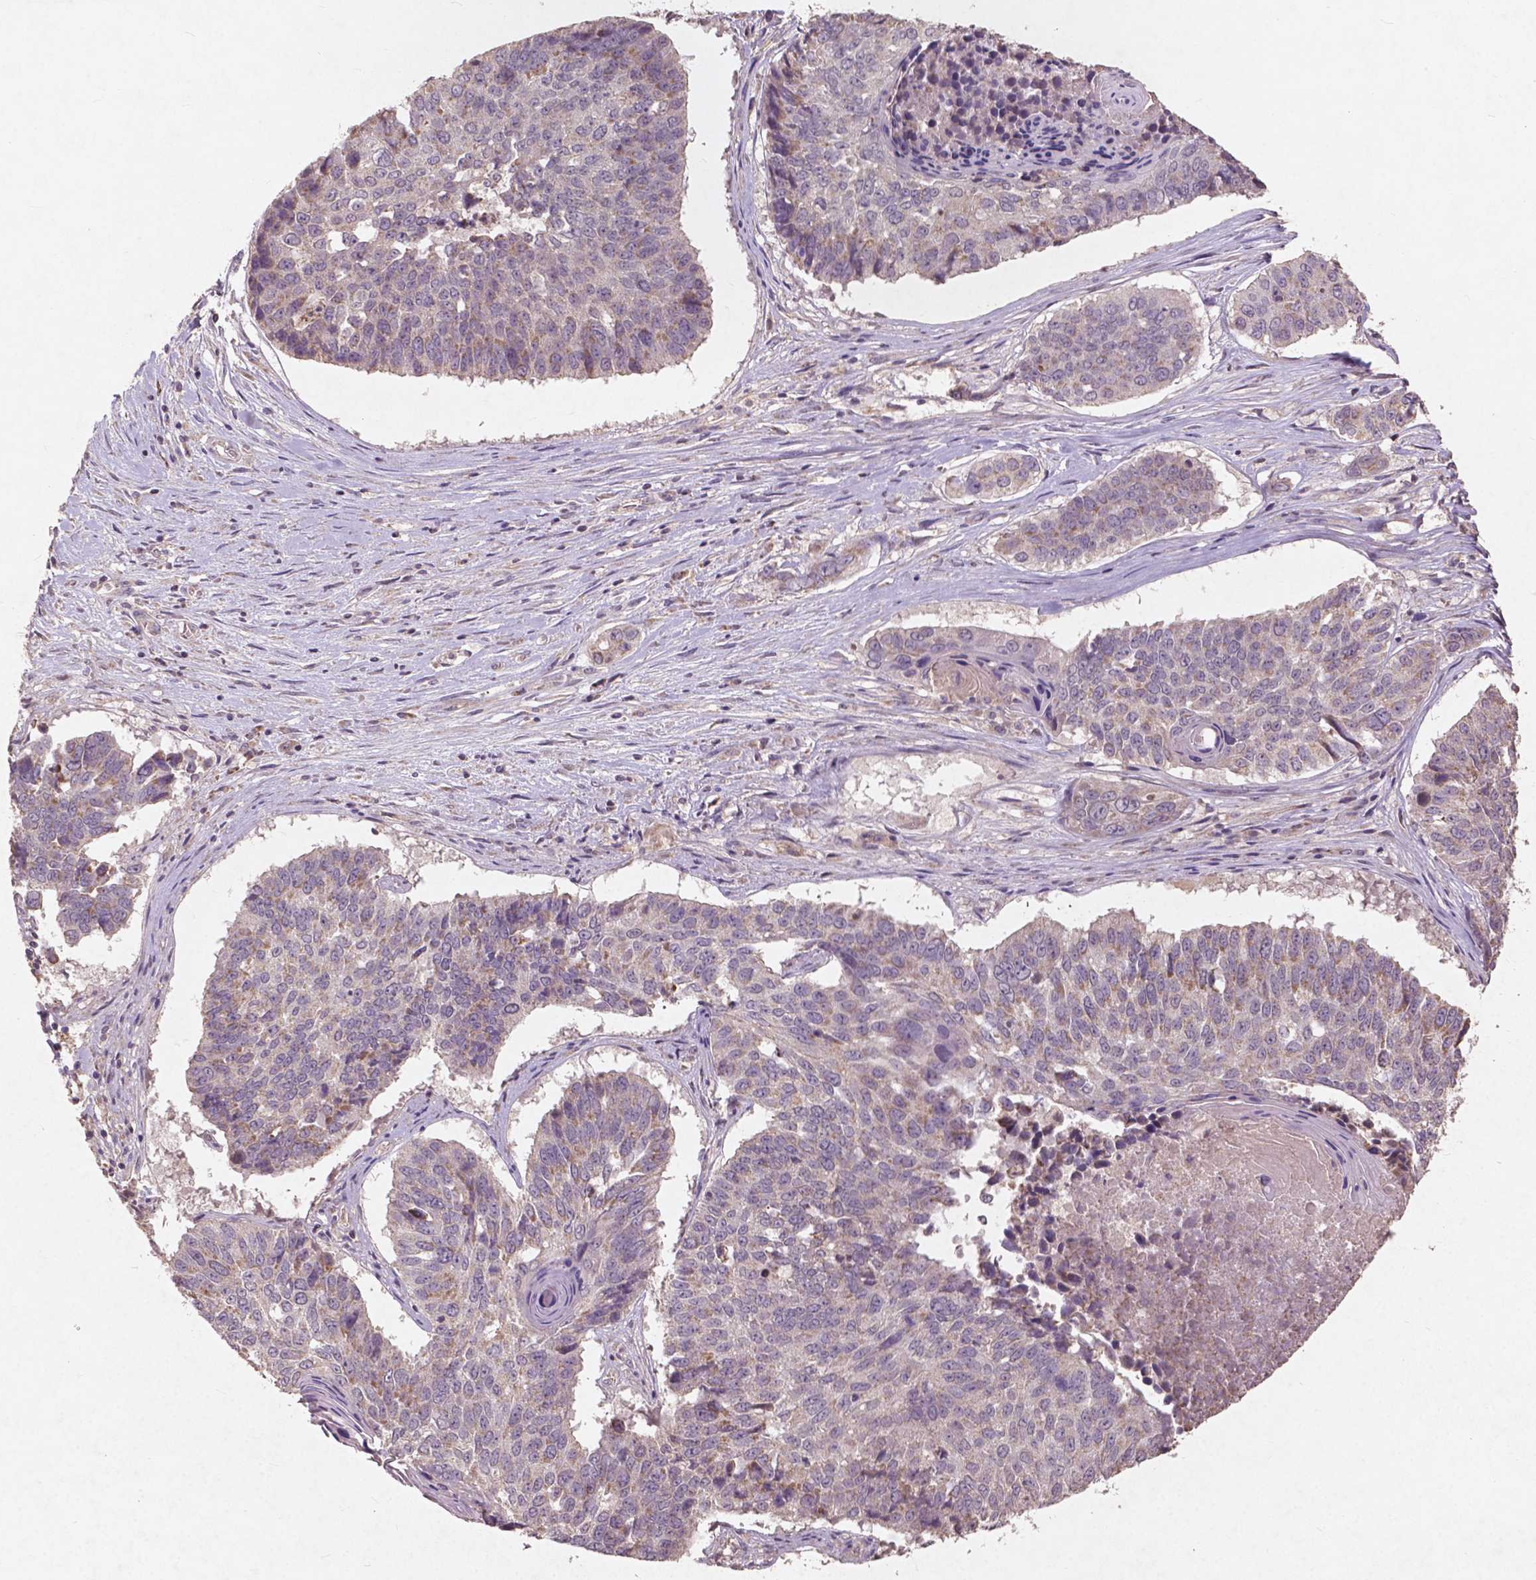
{"staining": {"intensity": "moderate", "quantity": "25%-75%", "location": "cytoplasmic/membranous"}, "tissue": "lung cancer", "cell_type": "Tumor cells", "image_type": "cancer", "snomed": [{"axis": "morphology", "description": "Squamous cell carcinoma, NOS"}, {"axis": "topography", "description": "Lung"}], "caption": "Lung cancer (squamous cell carcinoma) stained with a protein marker displays moderate staining in tumor cells.", "gene": "ST6GALNAC5", "patient": {"sex": "male", "age": 73}}